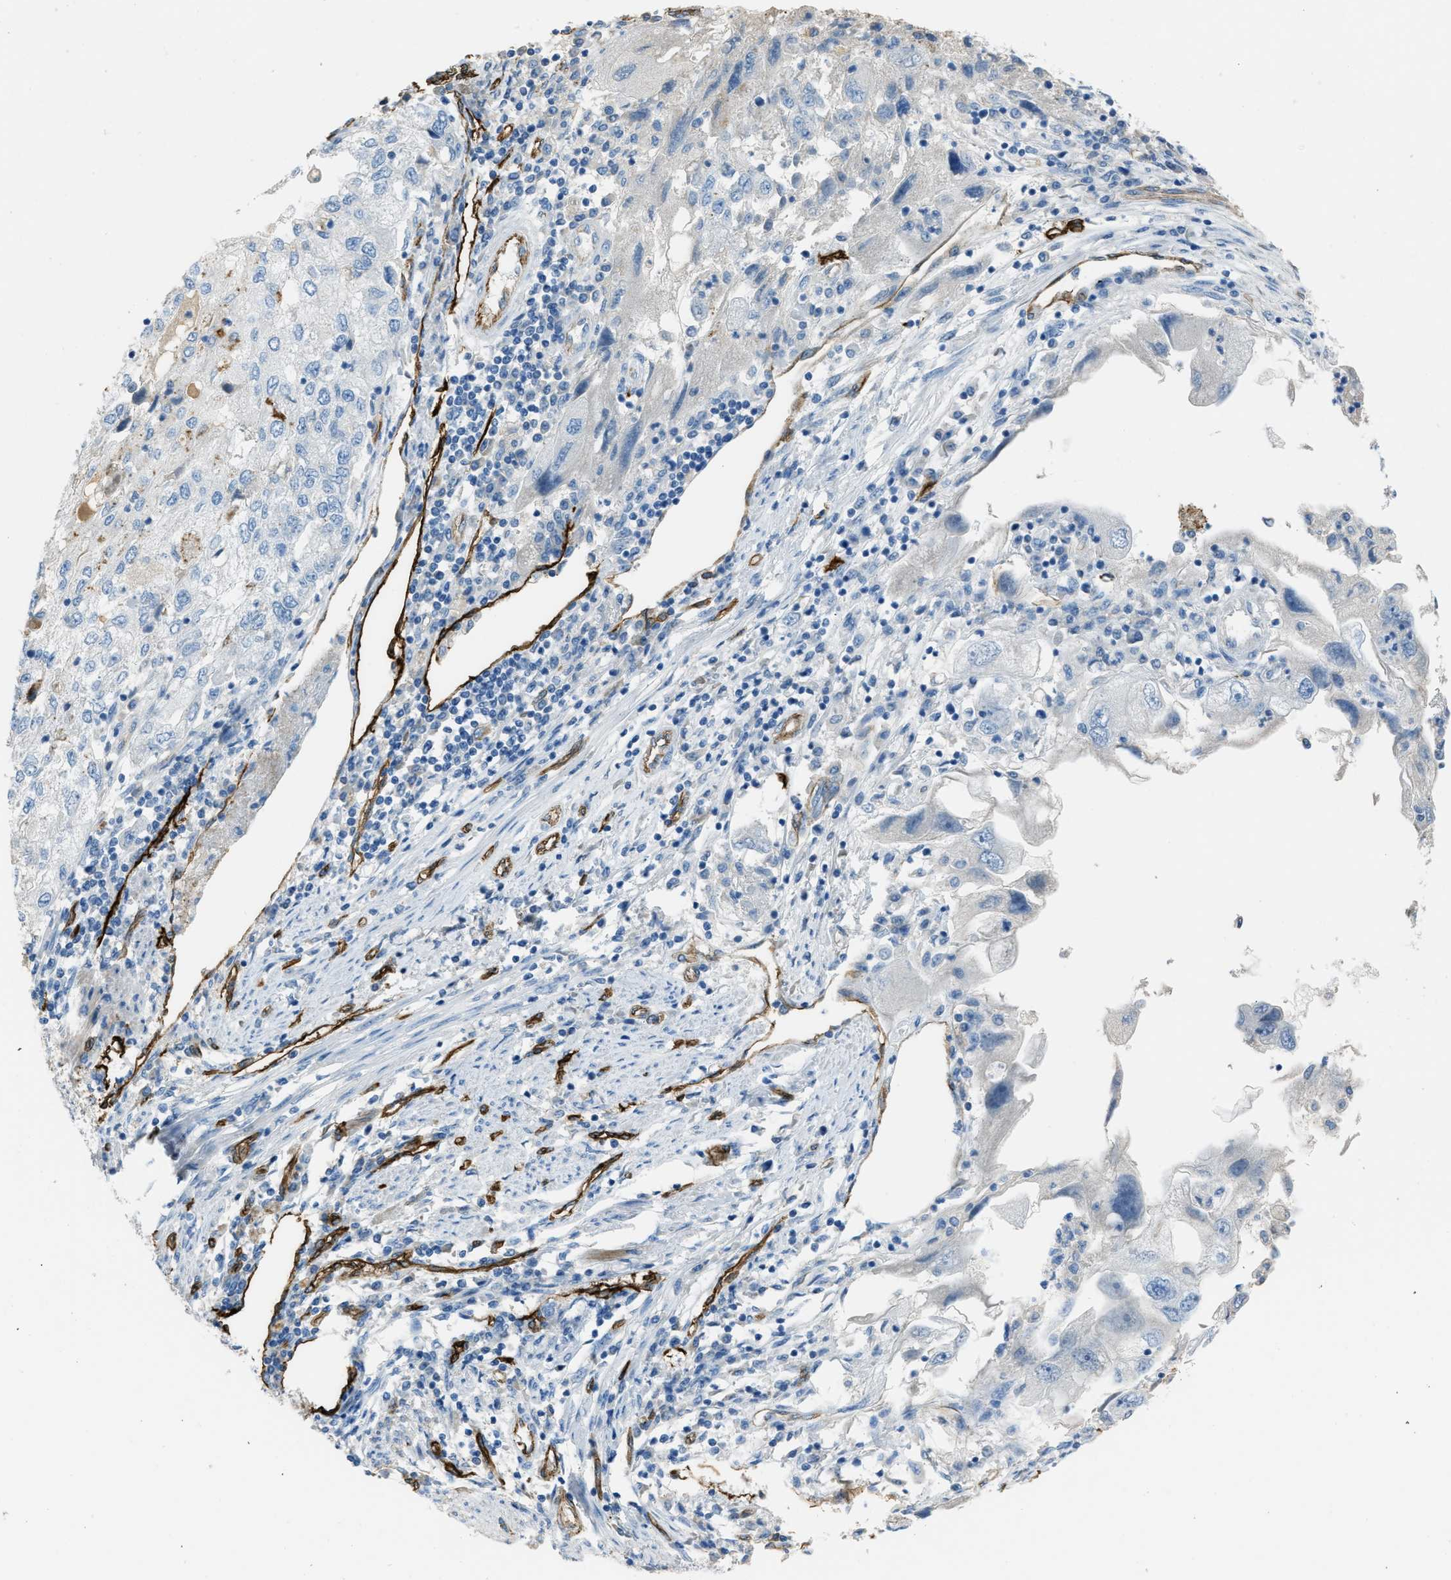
{"staining": {"intensity": "negative", "quantity": "none", "location": "none"}, "tissue": "endometrial cancer", "cell_type": "Tumor cells", "image_type": "cancer", "snomed": [{"axis": "morphology", "description": "Adenocarcinoma, NOS"}, {"axis": "topography", "description": "Endometrium"}], "caption": "Histopathology image shows no protein staining in tumor cells of endometrial cancer (adenocarcinoma) tissue.", "gene": "SLC22A15", "patient": {"sex": "female", "age": 49}}